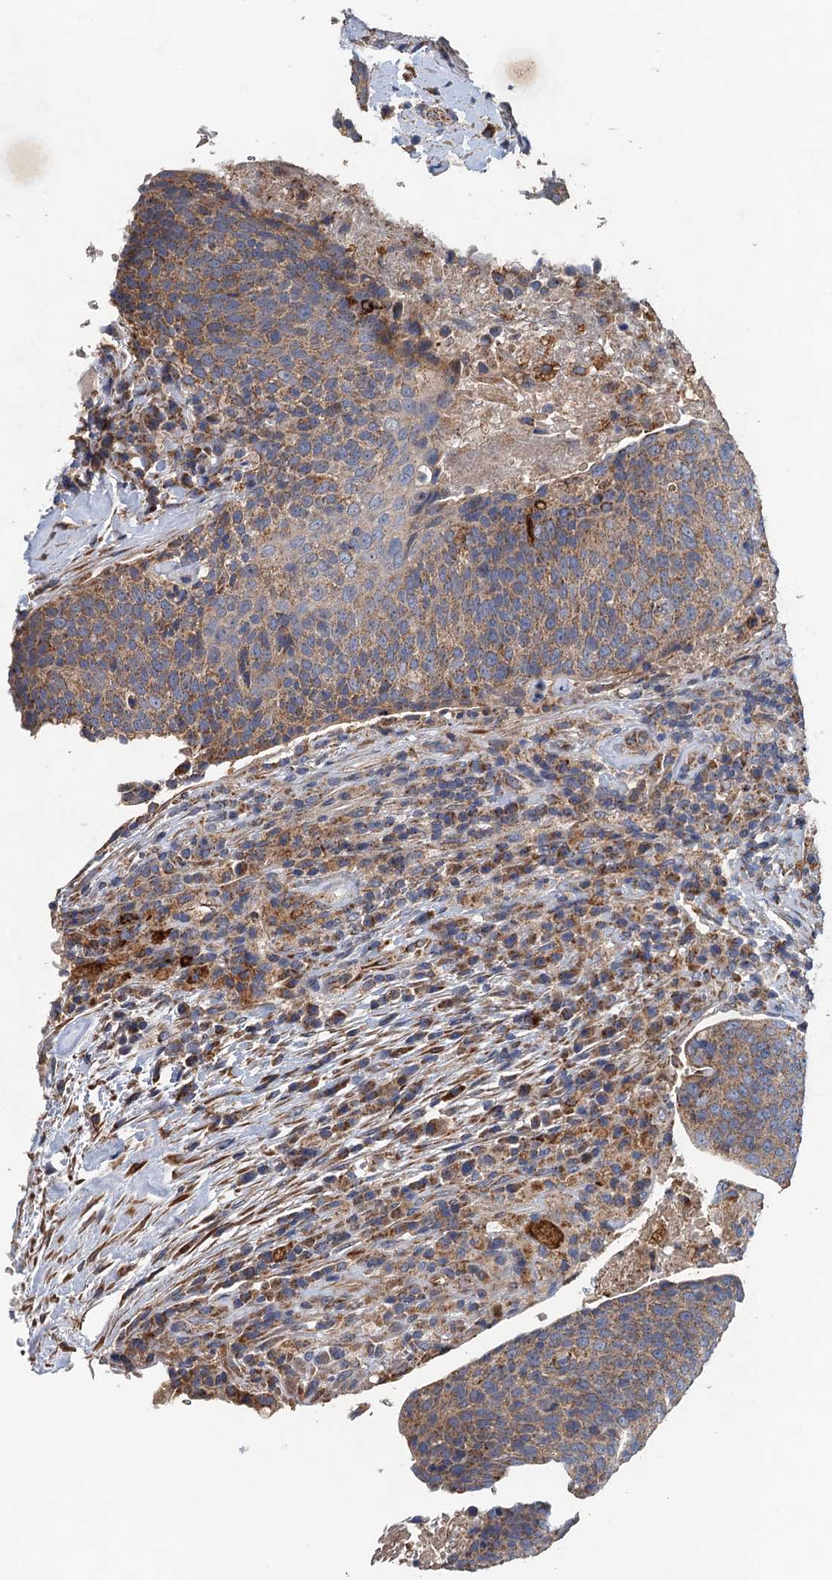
{"staining": {"intensity": "weak", "quantity": ">75%", "location": "cytoplasmic/membranous"}, "tissue": "head and neck cancer", "cell_type": "Tumor cells", "image_type": "cancer", "snomed": [{"axis": "morphology", "description": "Squamous cell carcinoma, NOS"}, {"axis": "morphology", "description": "Squamous cell carcinoma, metastatic, NOS"}, {"axis": "topography", "description": "Lymph node"}, {"axis": "topography", "description": "Head-Neck"}], "caption": "High-magnification brightfield microscopy of head and neck cancer (metastatic squamous cell carcinoma) stained with DAB (brown) and counterstained with hematoxylin (blue). tumor cells exhibit weak cytoplasmic/membranous positivity is present in about>75% of cells.", "gene": "BCS1L", "patient": {"sex": "male", "age": 62}}